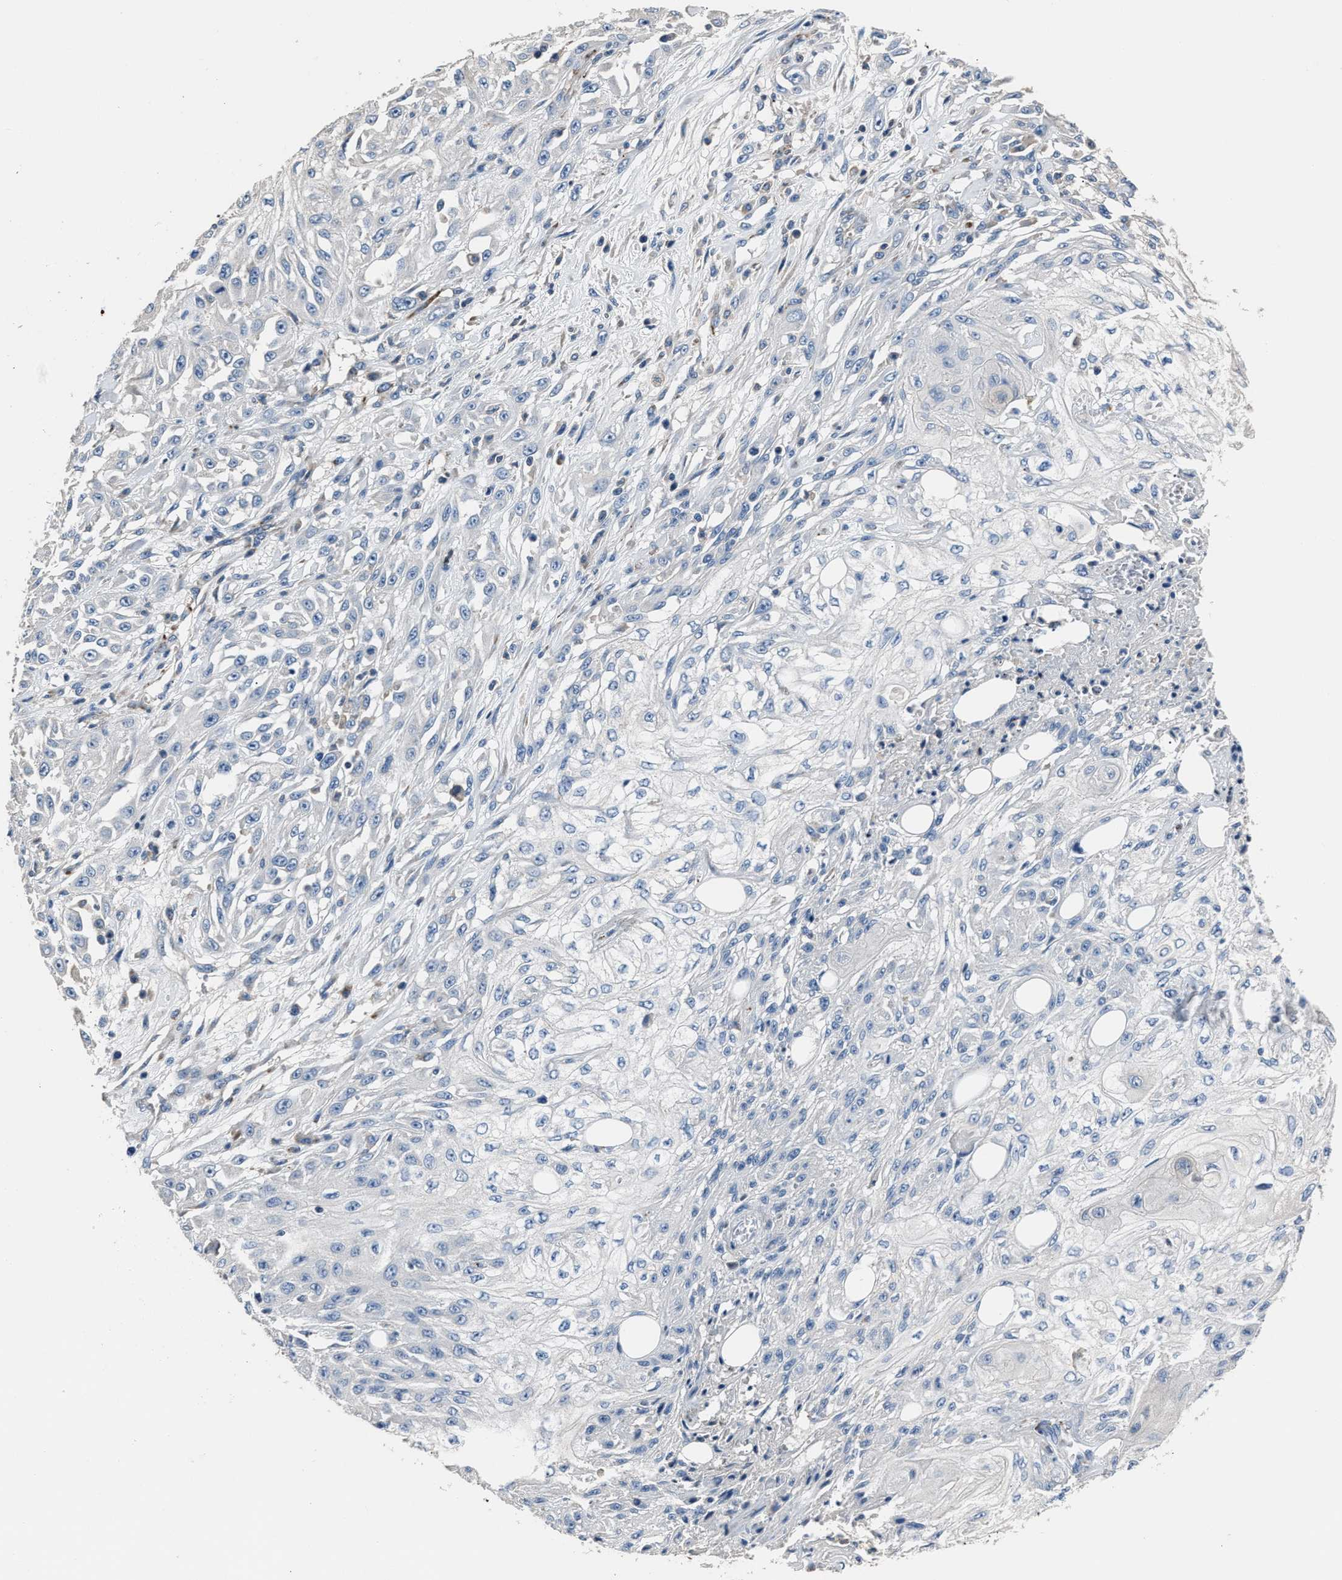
{"staining": {"intensity": "negative", "quantity": "none", "location": "none"}, "tissue": "skin cancer", "cell_type": "Tumor cells", "image_type": "cancer", "snomed": [{"axis": "morphology", "description": "Squamous cell carcinoma, NOS"}, {"axis": "morphology", "description": "Squamous cell carcinoma, metastatic, NOS"}, {"axis": "topography", "description": "Skin"}, {"axis": "topography", "description": "Lymph node"}], "caption": "IHC image of human metastatic squamous cell carcinoma (skin) stained for a protein (brown), which demonstrates no expression in tumor cells.", "gene": "DNAJC24", "patient": {"sex": "male", "age": 75}}